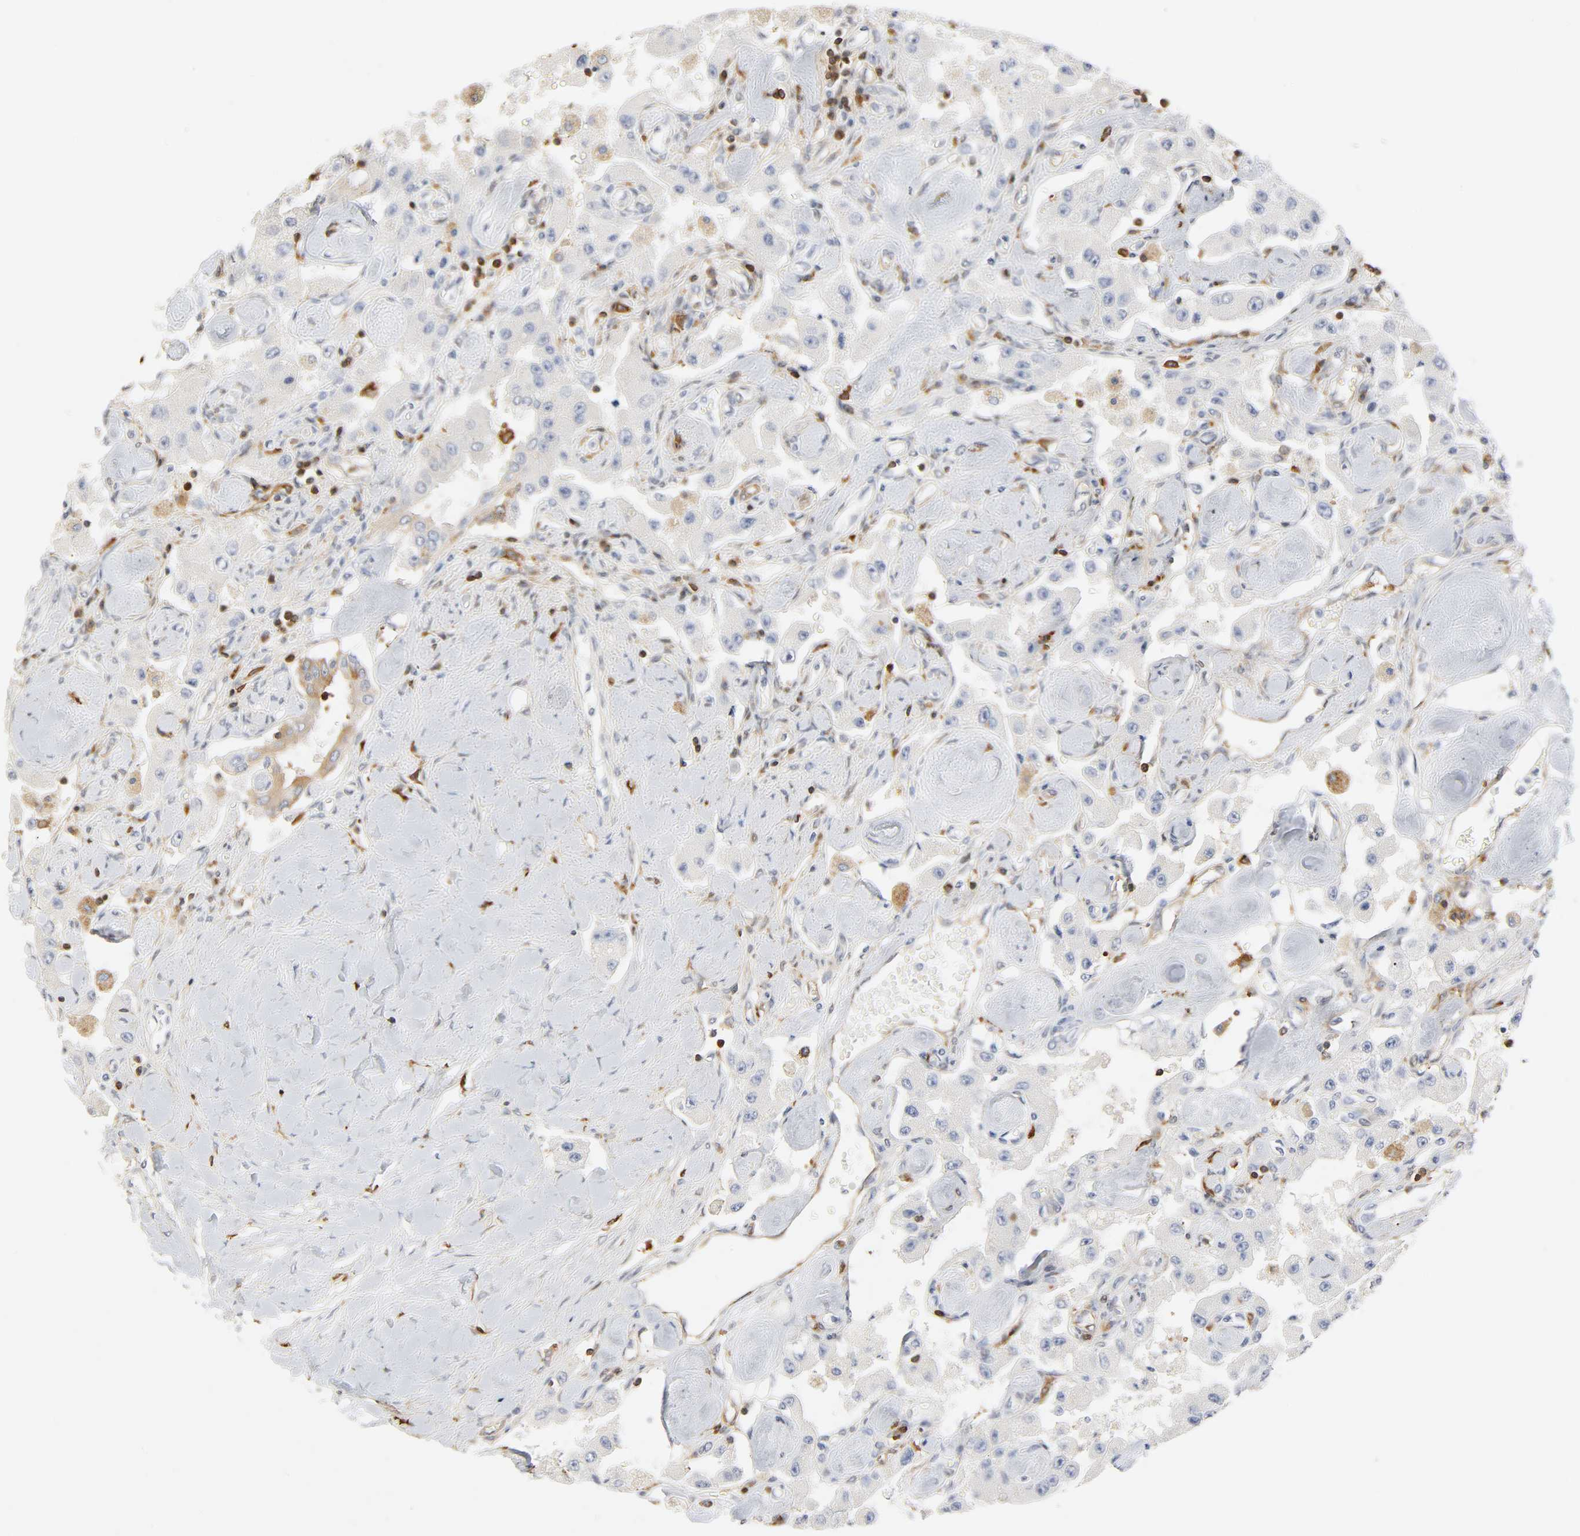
{"staining": {"intensity": "negative", "quantity": "none", "location": "none"}, "tissue": "carcinoid", "cell_type": "Tumor cells", "image_type": "cancer", "snomed": [{"axis": "morphology", "description": "Carcinoid, malignant, NOS"}, {"axis": "topography", "description": "Pancreas"}], "caption": "IHC image of neoplastic tissue: carcinoid (malignant) stained with DAB exhibits no significant protein positivity in tumor cells.", "gene": "BIN1", "patient": {"sex": "male", "age": 41}}